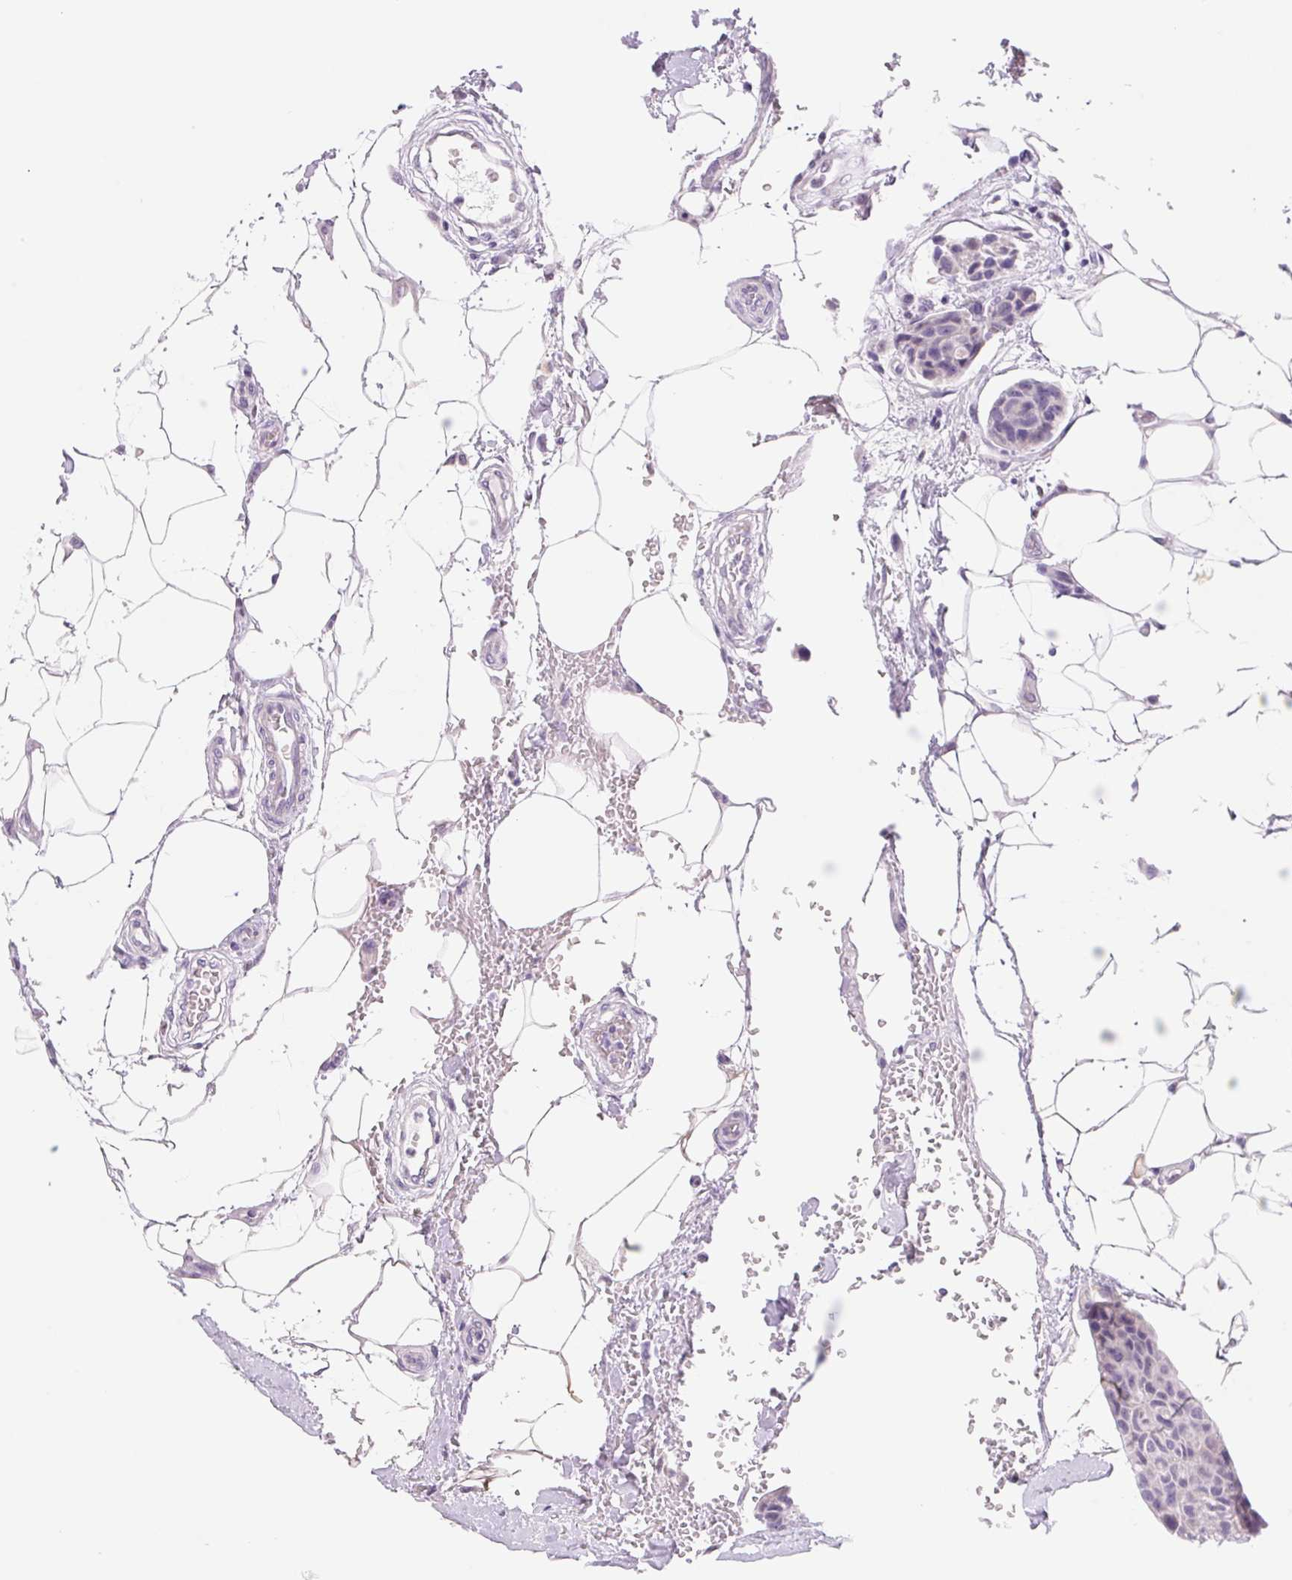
{"staining": {"intensity": "negative", "quantity": "none", "location": "none"}, "tissue": "breast cancer", "cell_type": "Tumor cells", "image_type": "cancer", "snomed": [{"axis": "morphology", "description": "Duct carcinoma"}, {"axis": "topography", "description": "Breast"}, {"axis": "topography", "description": "Lymph node"}], "caption": "Intraductal carcinoma (breast) stained for a protein using IHC reveals no positivity tumor cells.", "gene": "ASGR2", "patient": {"sex": "female", "age": 80}}